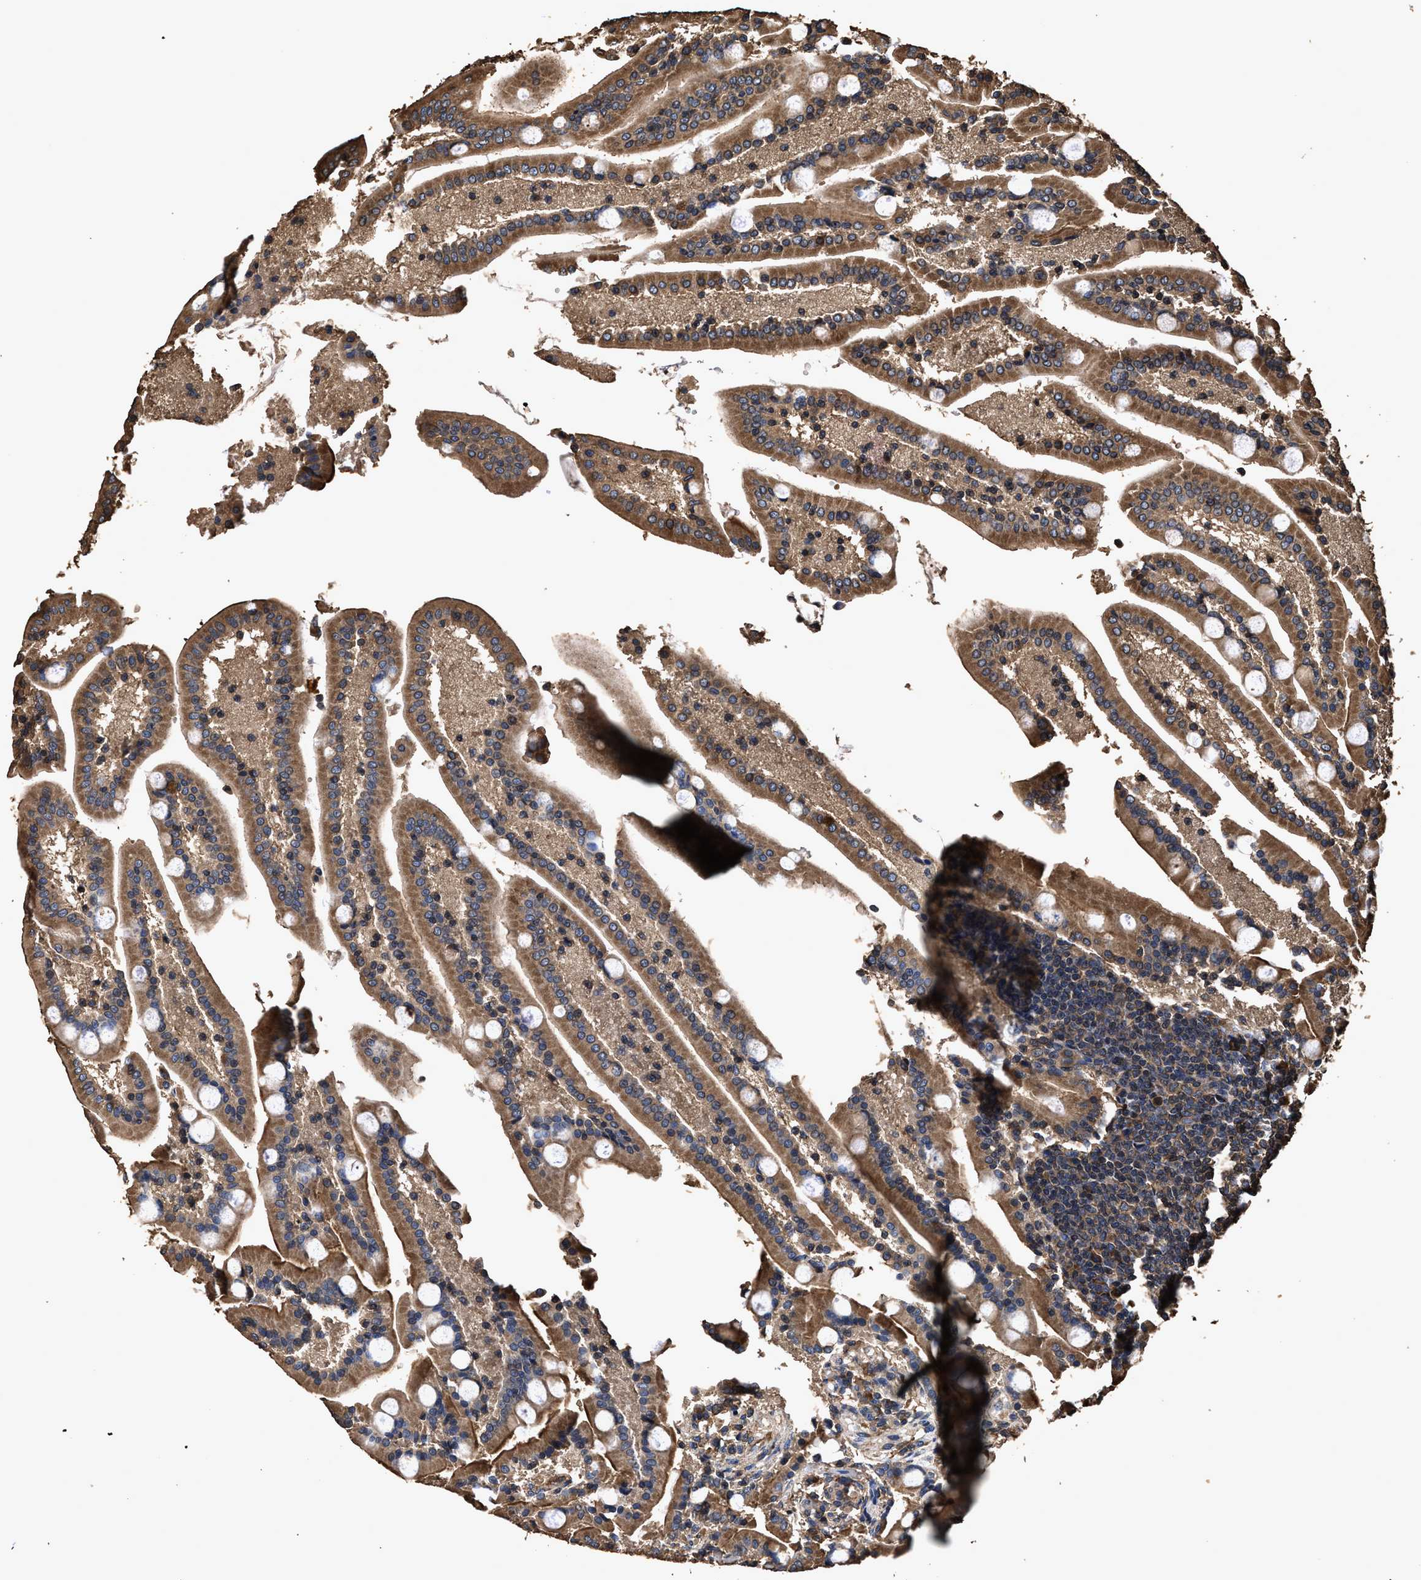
{"staining": {"intensity": "strong", "quantity": ">75%", "location": "cytoplasmic/membranous"}, "tissue": "duodenum", "cell_type": "Glandular cells", "image_type": "normal", "snomed": [{"axis": "morphology", "description": "Normal tissue, NOS"}, {"axis": "topography", "description": "Duodenum"}], "caption": "Immunohistochemistry micrograph of normal human duodenum stained for a protein (brown), which displays high levels of strong cytoplasmic/membranous positivity in about >75% of glandular cells.", "gene": "ZMYND19", "patient": {"sex": "male", "age": 54}}